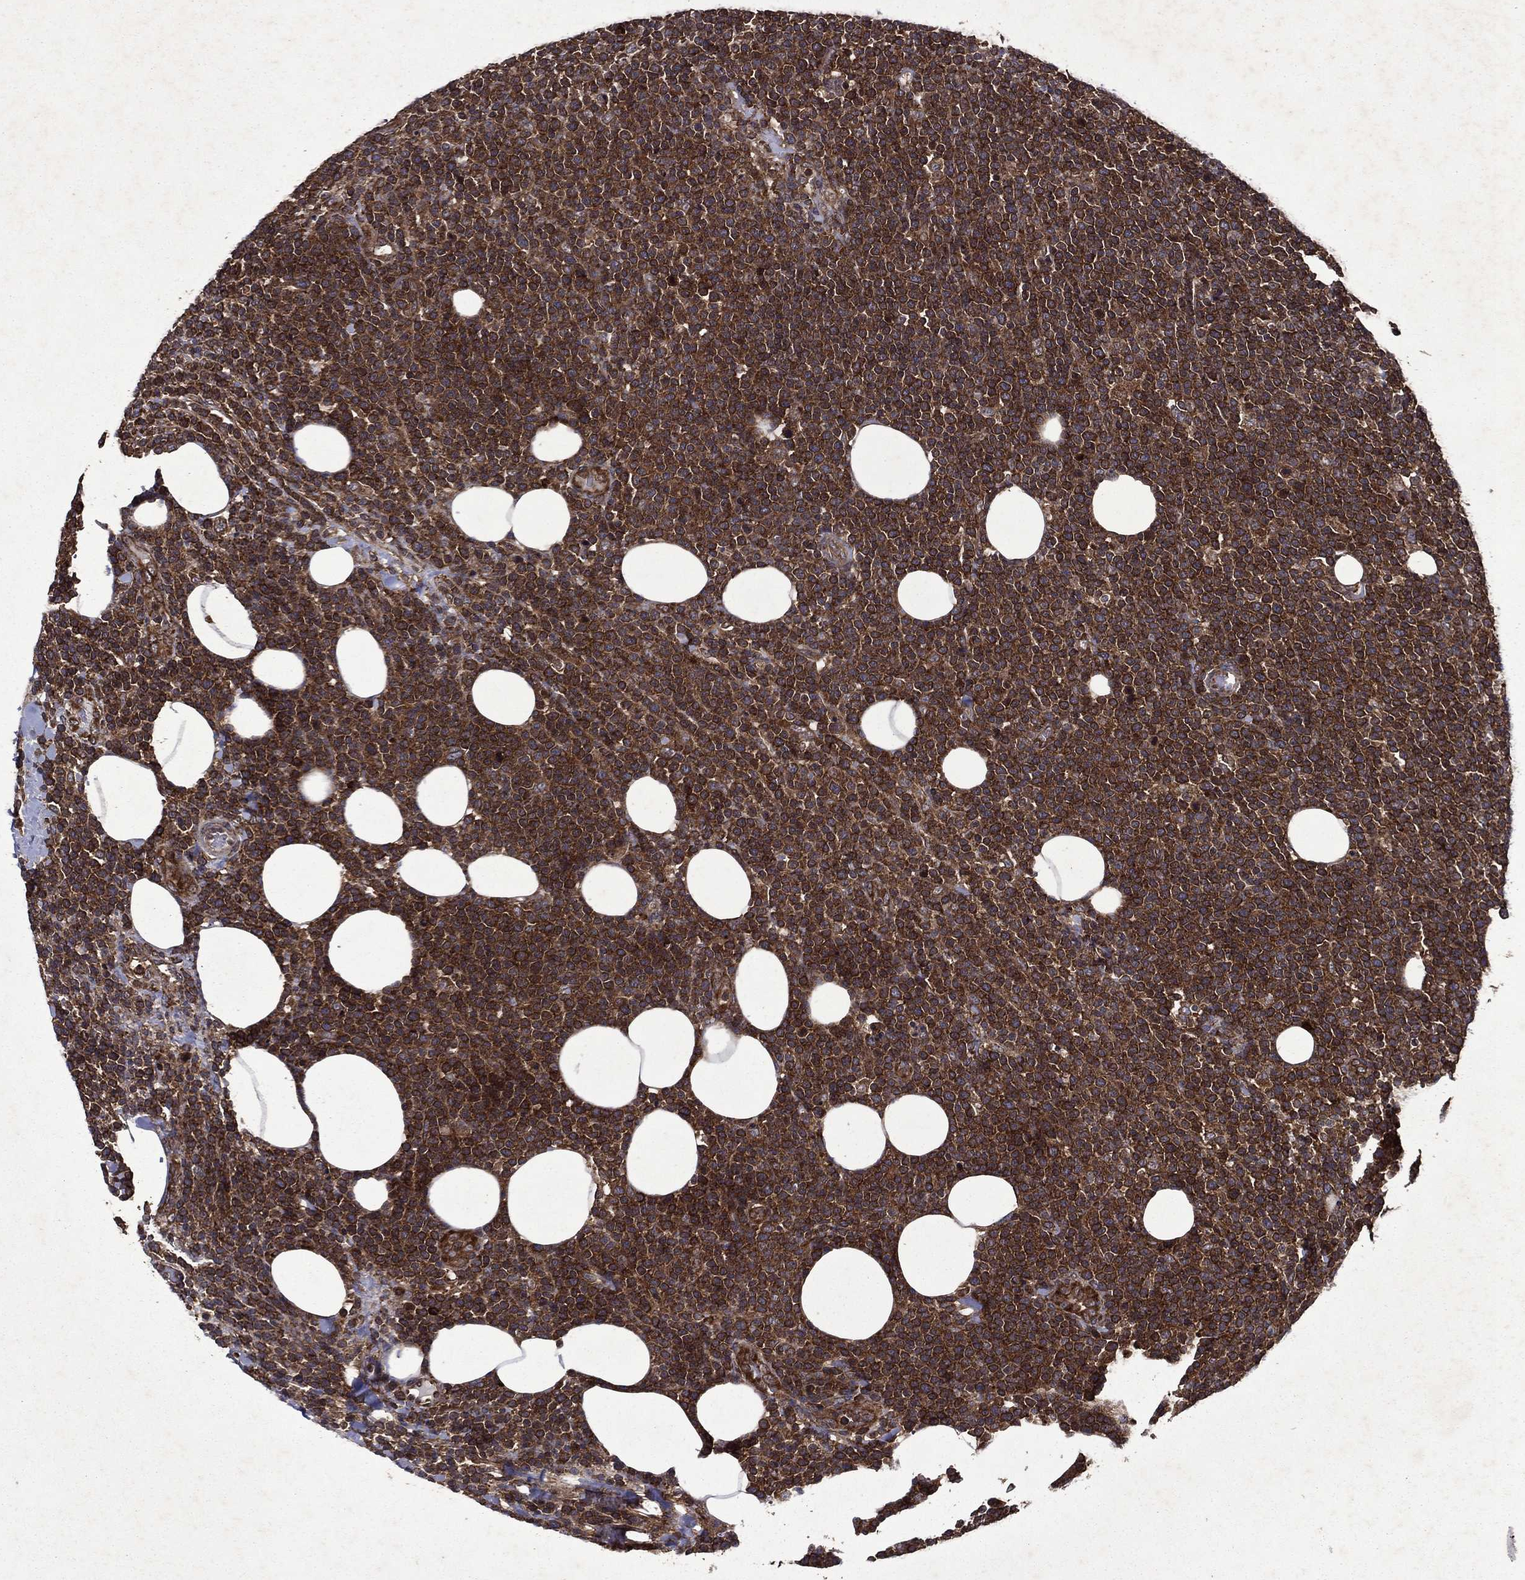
{"staining": {"intensity": "moderate", "quantity": ">75%", "location": "cytoplasmic/membranous"}, "tissue": "lymphoma", "cell_type": "Tumor cells", "image_type": "cancer", "snomed": [{"axis": "morphology", "description": "Malignant lymphoma, non-Hodgkin's type, High grade"}, {"axis": "topography", "description": "Lymph node"}], "caption": "DAB (3,3'-diaminobenzidine) immunohistochemical staining of human lymphoma demonstrates moderate cytoplasmic/membranous protein staining in about >75% of tumor cells.", "gene": "EIF2B4", "patient": {"sex": "male", "age": 61}}